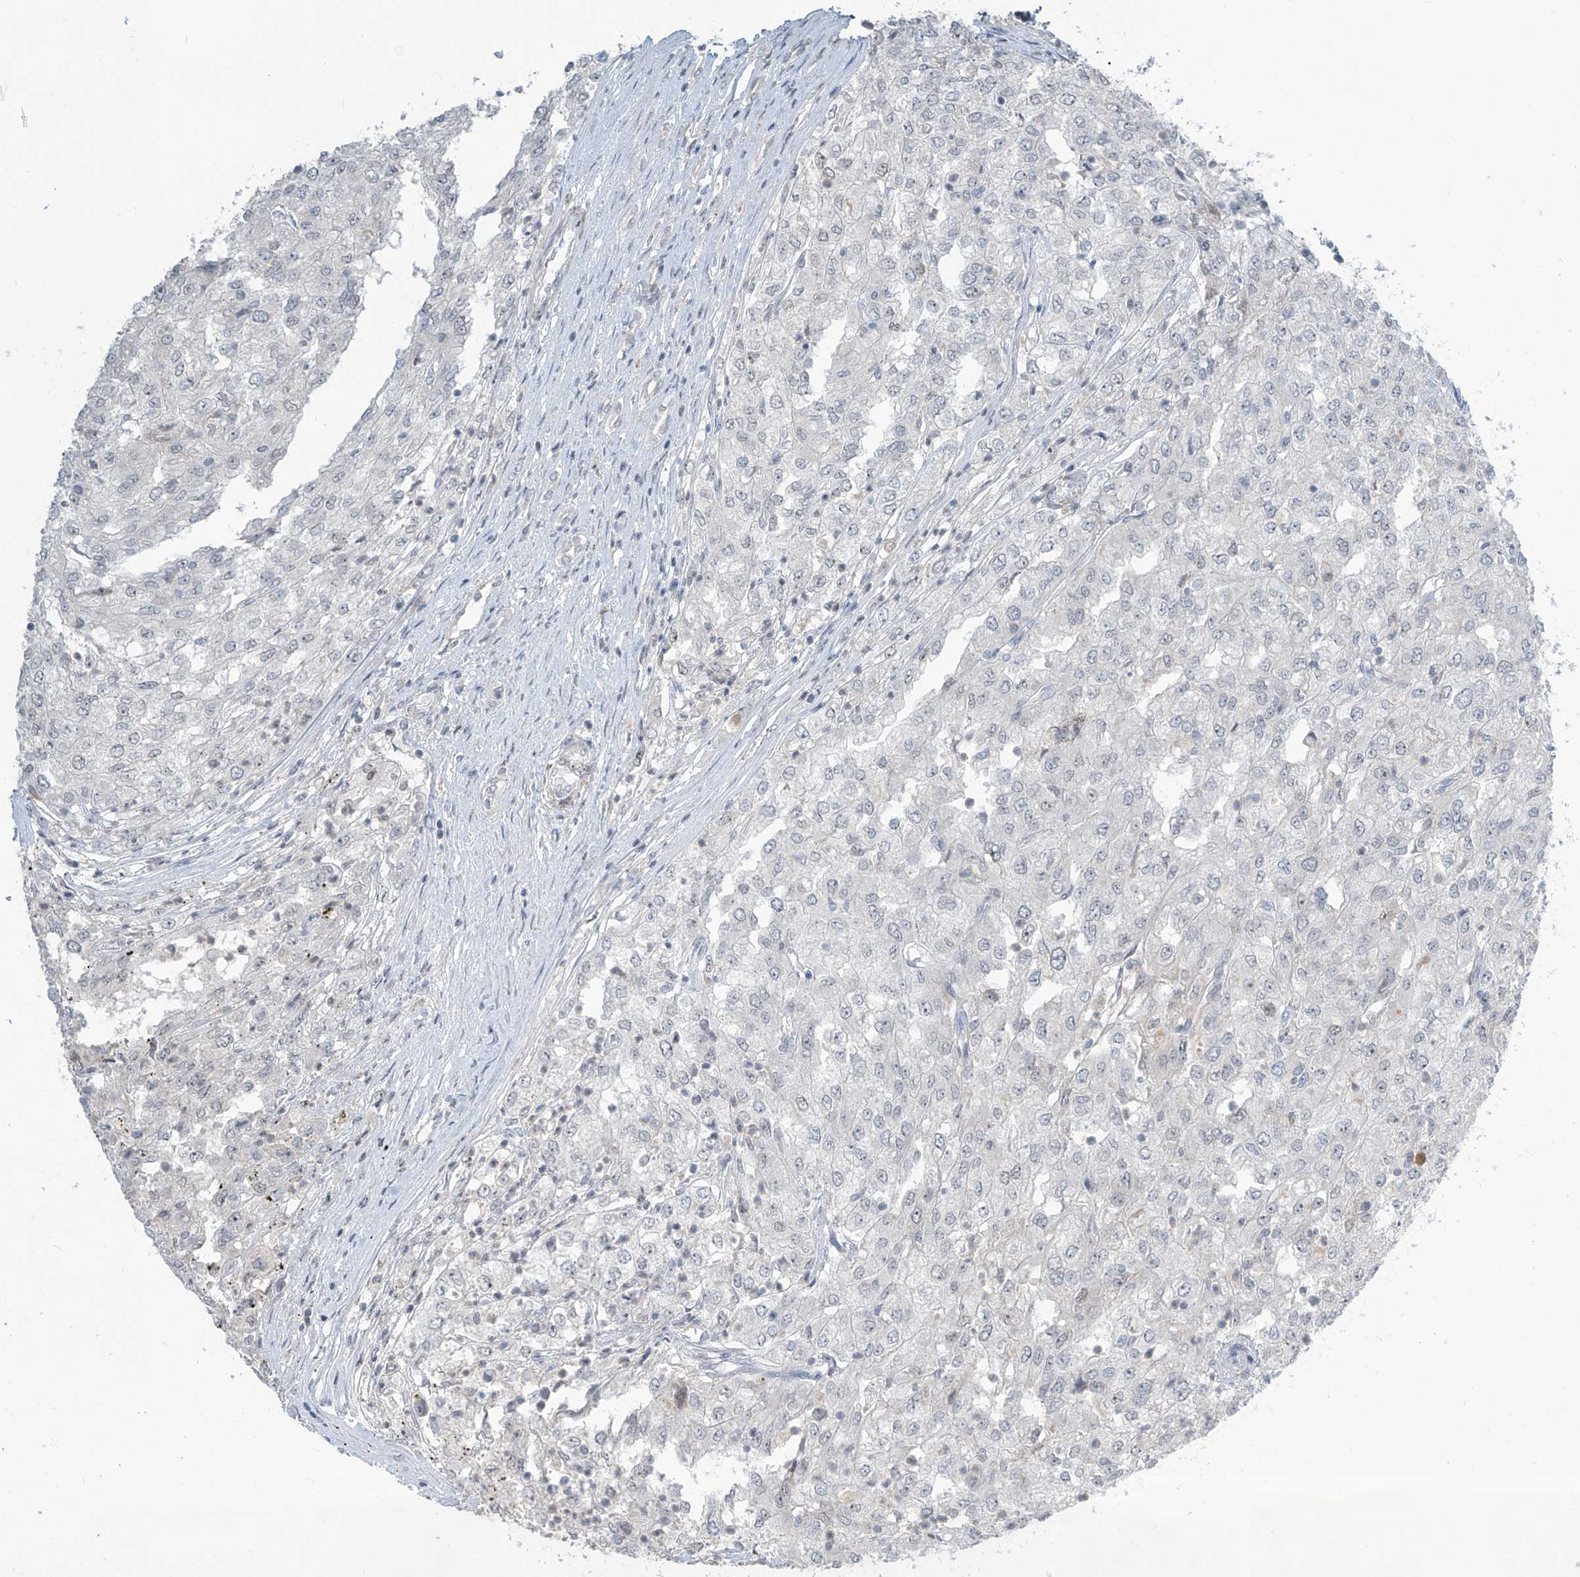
{"staining": {"intensity": "negative", "quantity": "none", "location": "none"}, "tissue": "renal cancer", "cell_type": "Tumor cells", "image_type": "cancer", "snomed": [{"axis": "morphology", "description": "Adenocarcinoma, NOS"}, {"axis": "topography", "description": "Kidney"}], "caption": "Histopathology image shows no significant protein positivity in tumor cells of renal adenocarcinoma.", "gene": "METAP1D", "patient": {"sex": "female", "age": 54}}